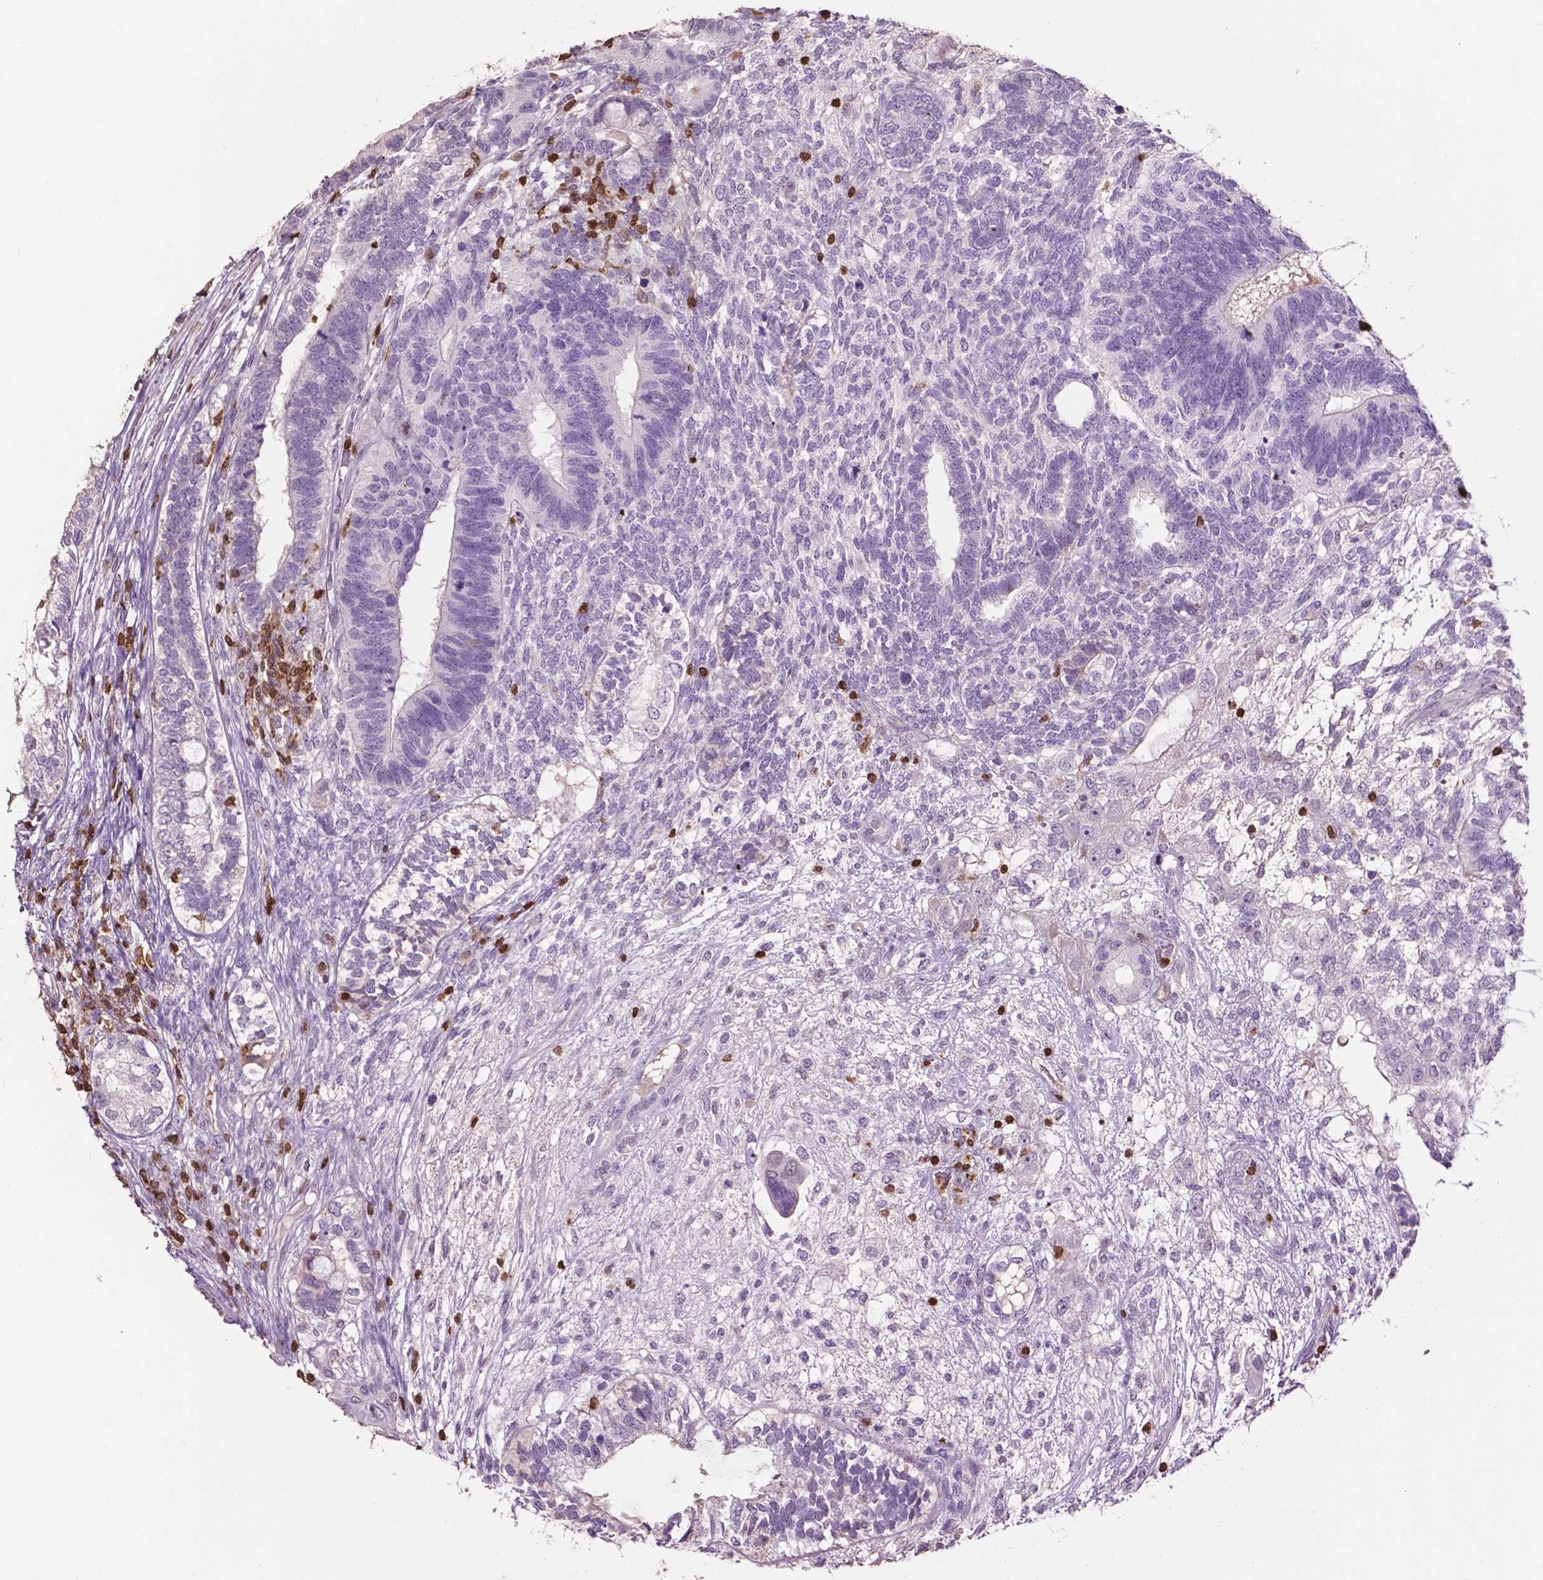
{"staining": {"intensity": "negative", "quantity": "none", "location": "none"}, "tissue": "testis cancer", "cell_type": "Tumor cells", "image_type": "cancer", "snomed": [{"axis": "morphology", "description": "Seminoma, NOS"}, {"axis": "morphology", "description": "Carcinoma, Embryonal, NOS"}, {"axis": "topography", "description": "Testis"}], "caption": "Immunohistochemical staining of embryonal carcinoma (testis) reveals no significant expression in tumor cells. The staining was performed using DAB (3,3'-diaminobenzidine) to visualize the protein expression in brown, while the nuclei were stained in blue with hematoxylin (Magnification: 20x).", "gene": "TBC1D10C", "patient": {"sex": "male", "age": 41}}